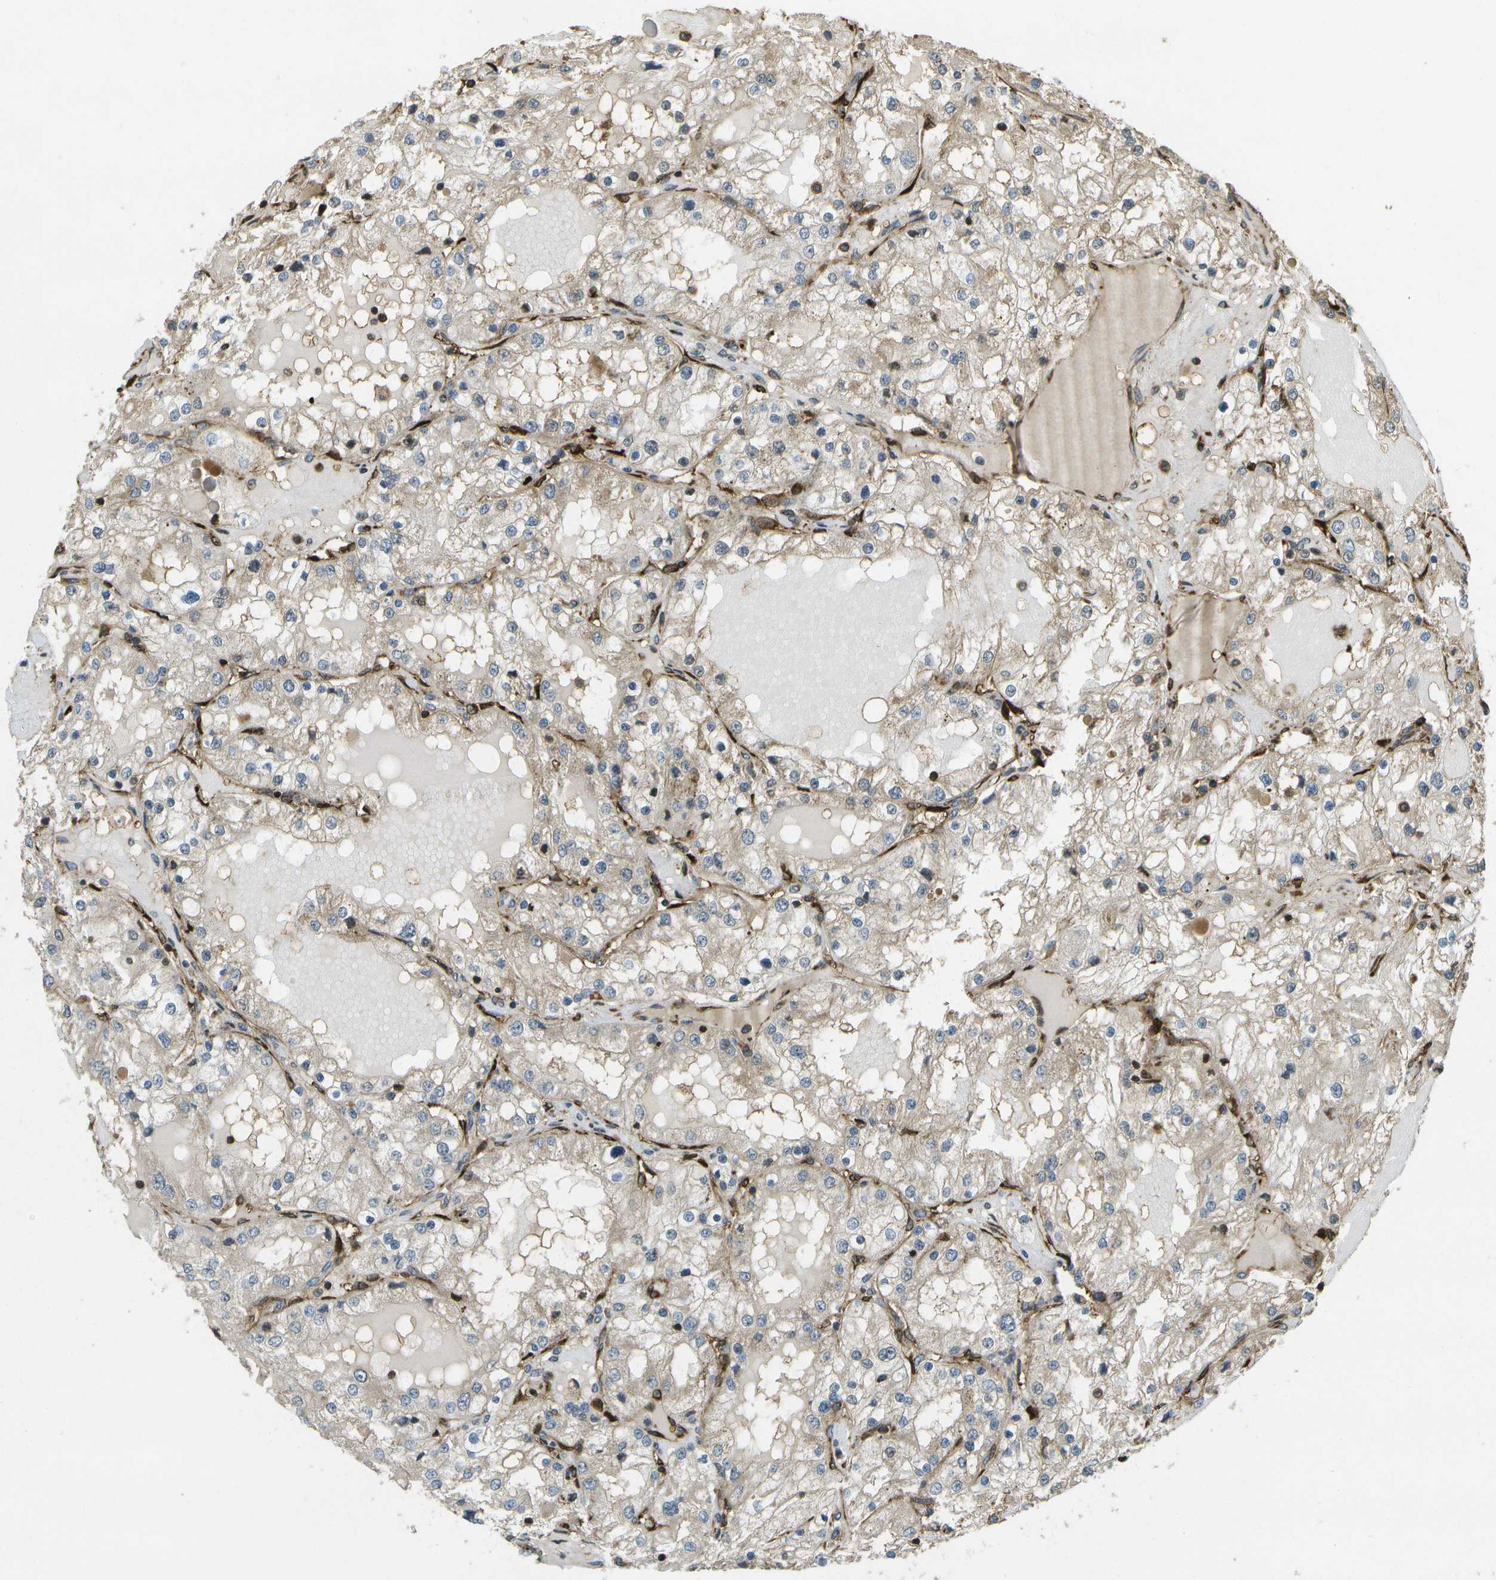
{"staining": {"intensity": "weak", "quantity": "25%-75%", "location": "cytoplasmic/membranous"}, "tissue": "renal cancer", "cell_type": "Tumor cells", "image_type": "cancer", "snomed": [{"axis": "morphology", "description": "Adenocarcinoma, NOS"}, {"axis": "topography", "description": "Kidney"}], "caption": "IHC of renal cancer displays low levels of weak cytoplasmic/membranous expression in approximately 25%-75% of tumor cells. The protein of interest is stained brown, and the nuclei are stained in blue (DAB (3,3'-diaminobenzidine) IHC with brightfield microscopy, high magnification).", "gene": "LRP12", "patient": {"sex": "male", "age": 68}}